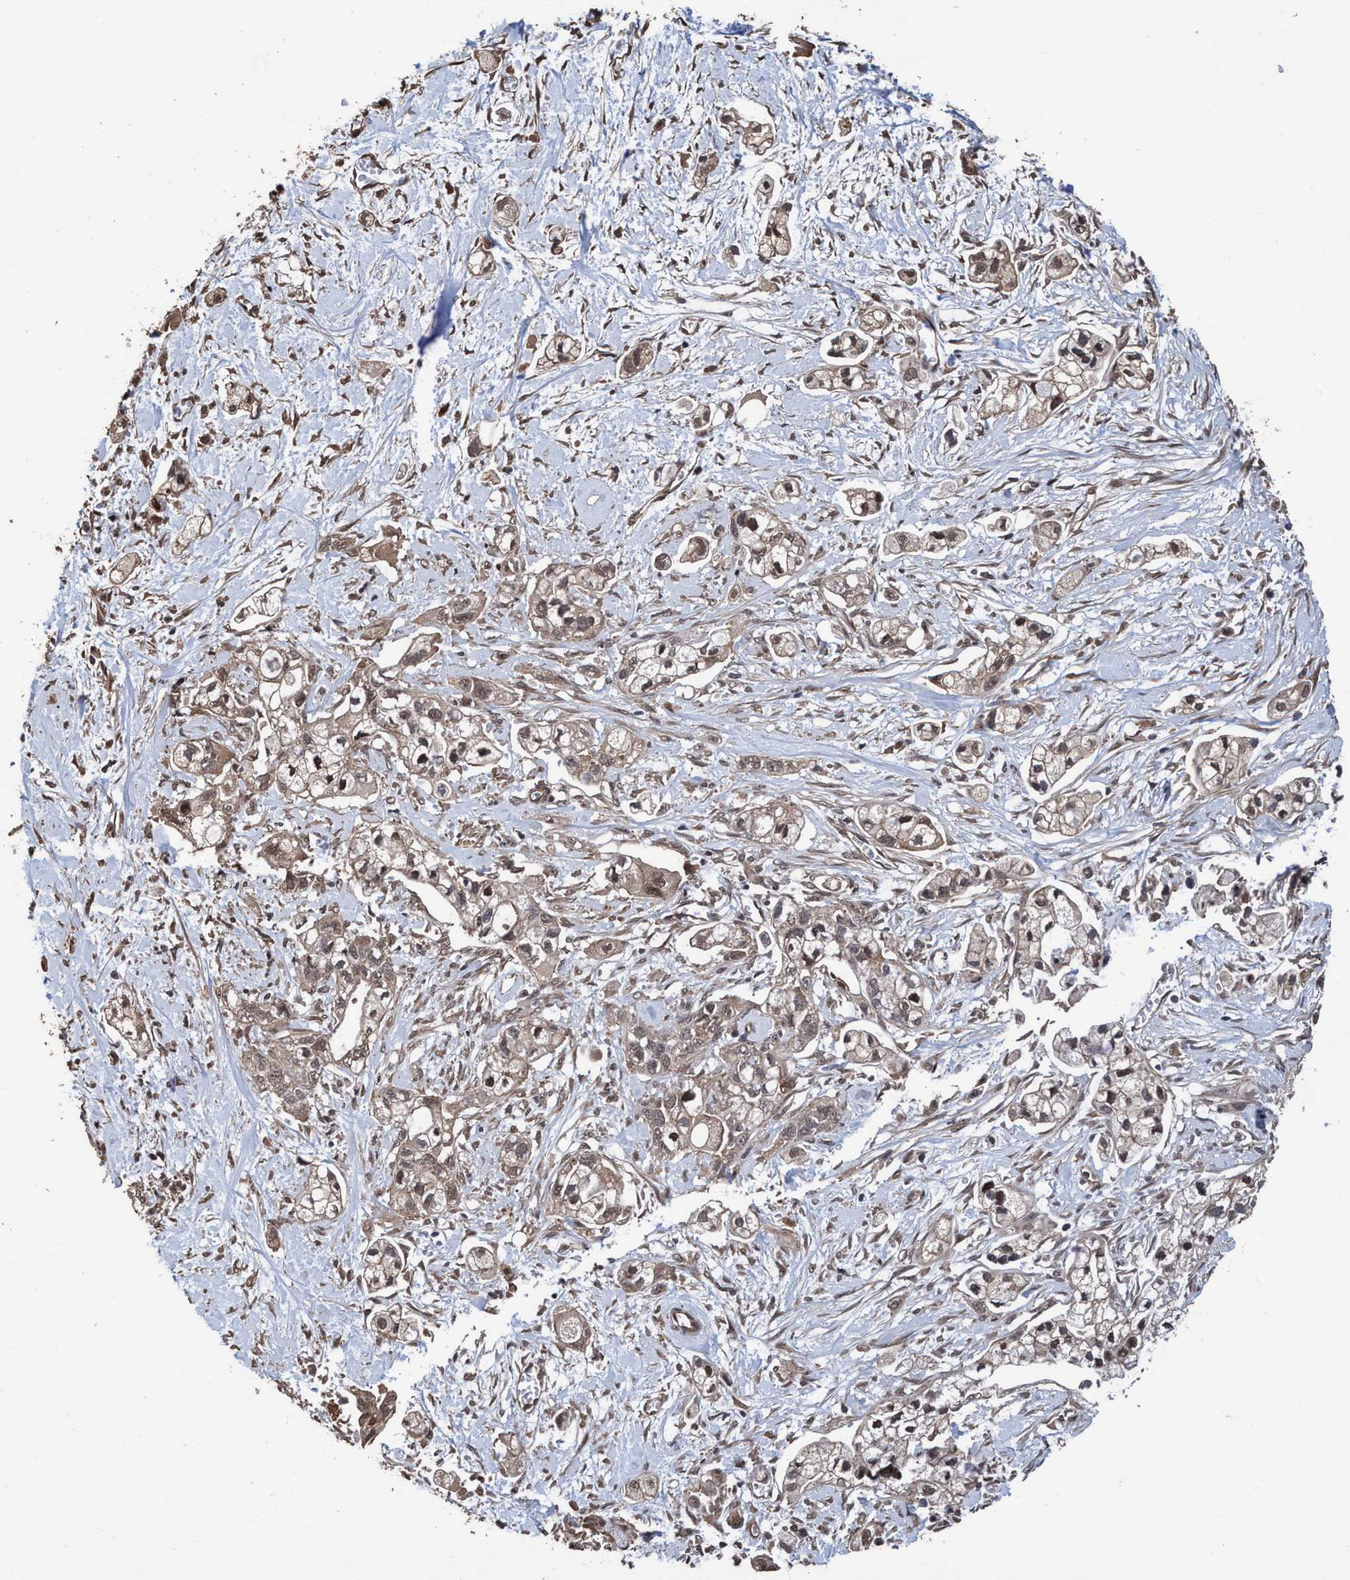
{"staining": {"intensity": "weak", "quantity": ">75%", "location": "cytoplasmic/membranous"}, "tissue": "pancreatic cancer", "cell_type": "Tumor cells", "image_type": "cancer", "snomed": [{"axis": "morphology", "description": "Adenocarcinoma, NOS"}, {"axis": "topography", "description": "Pancreas"}], "caption": "Immunohistochemical staining of adenocarcinoma (pancreatic) shows low levels of weak cytoplasmic/membranous protein positivity in about >75% of tumor cells.", "gene": "TRPC7", "patient": {"sex": "male", "age": 74}}